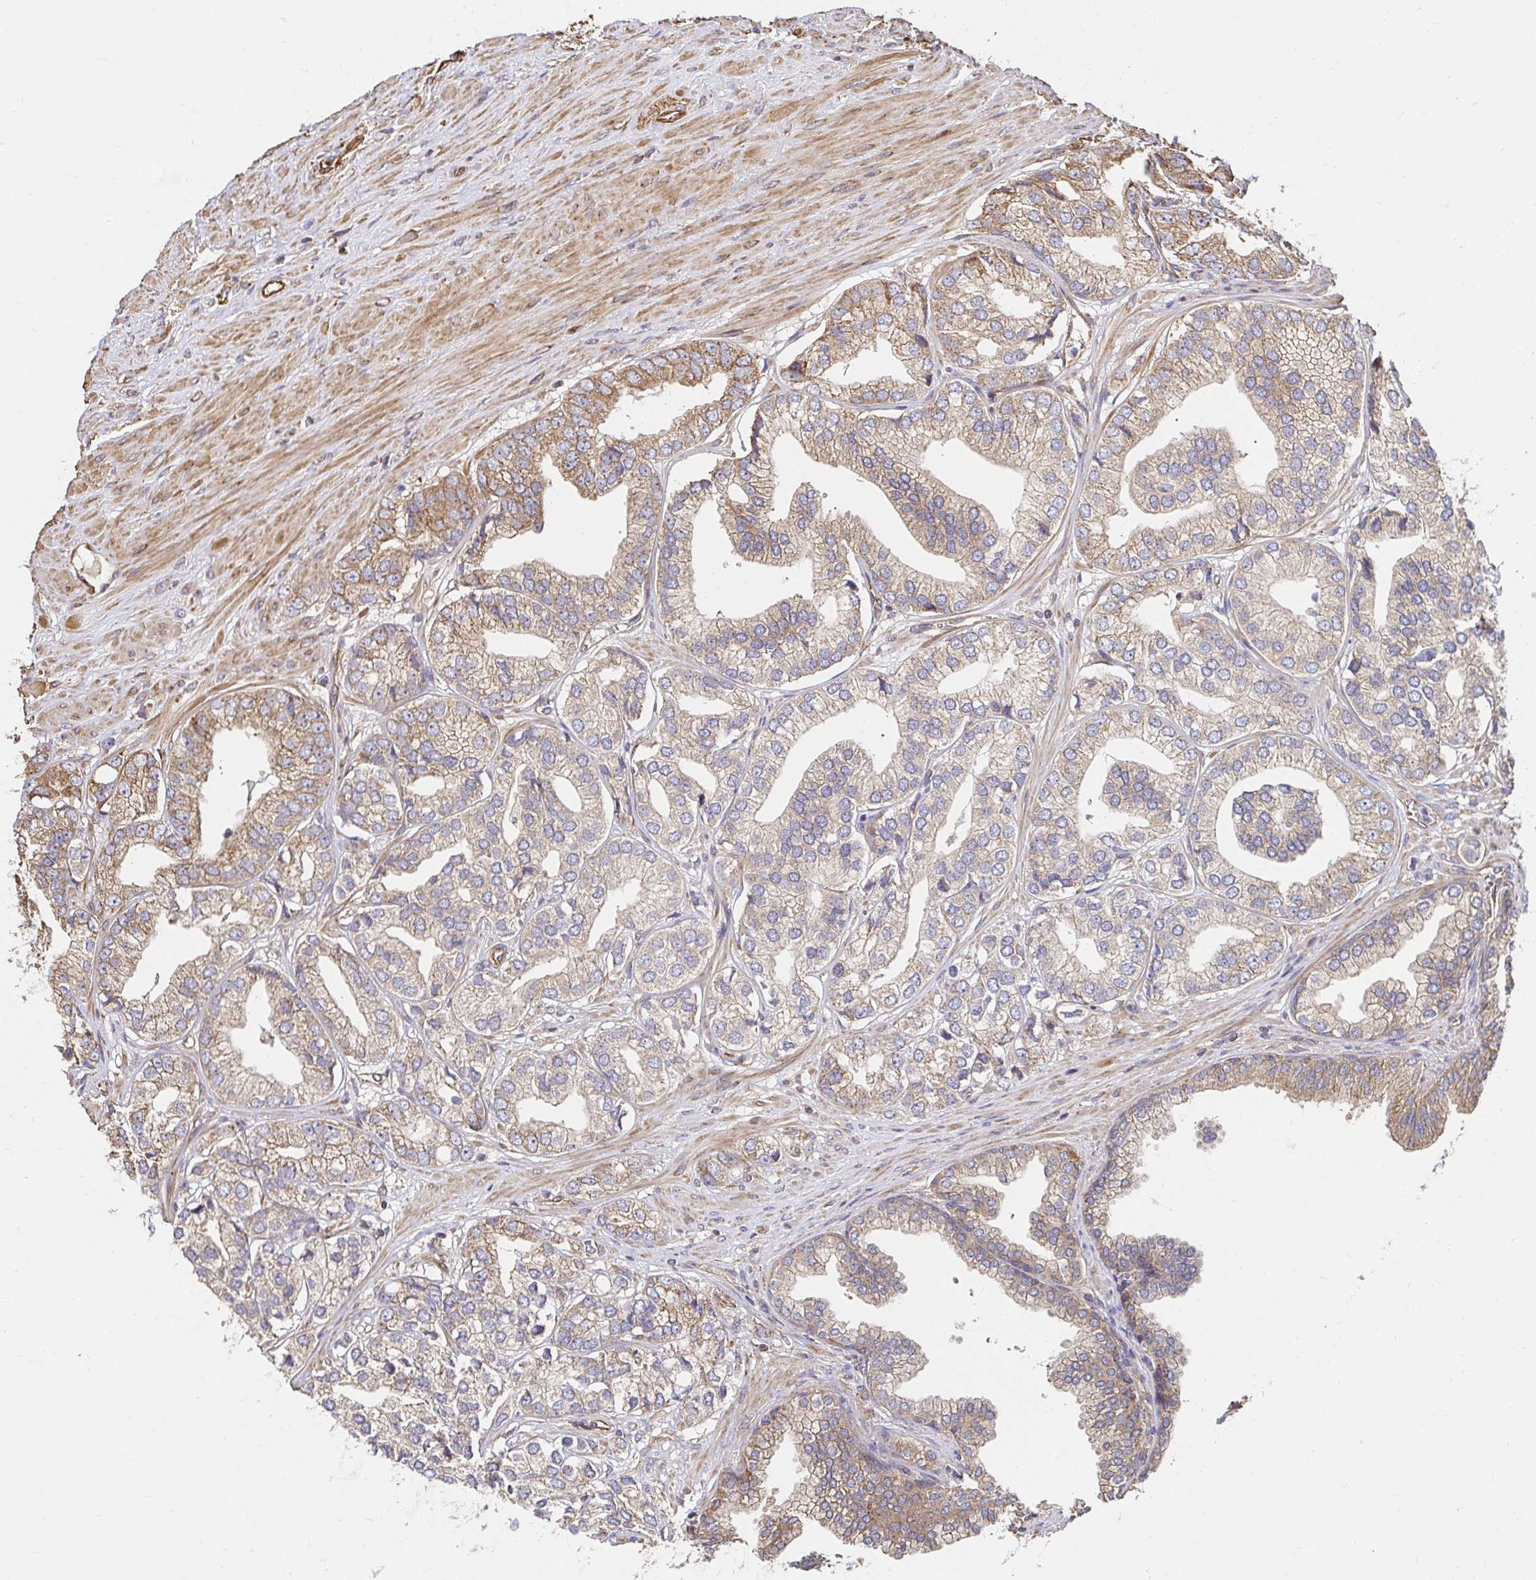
{"staining": {"intensity": "weak", "quantity": "25%-75%", "location": "cytoplasmic/membranous"}, "tissue": "prostate cancer", "cell_type": "Tumor cells", "image_type": "cancer", "snomed": [{"axis": "morphology", "description": "Adenocarcinoma, High grade"}, {"axis": "topography", "description": "Prostate"}], "caption": "Prostate high-grade adenocarcinoma was stained to show a protein in brown. There is low levels of weak cytoplasmic/membranous expression in approximately 25%-75% of tumor cells.", "gene": "APBB1", "patient": {"sex": "male", "age": 58}}